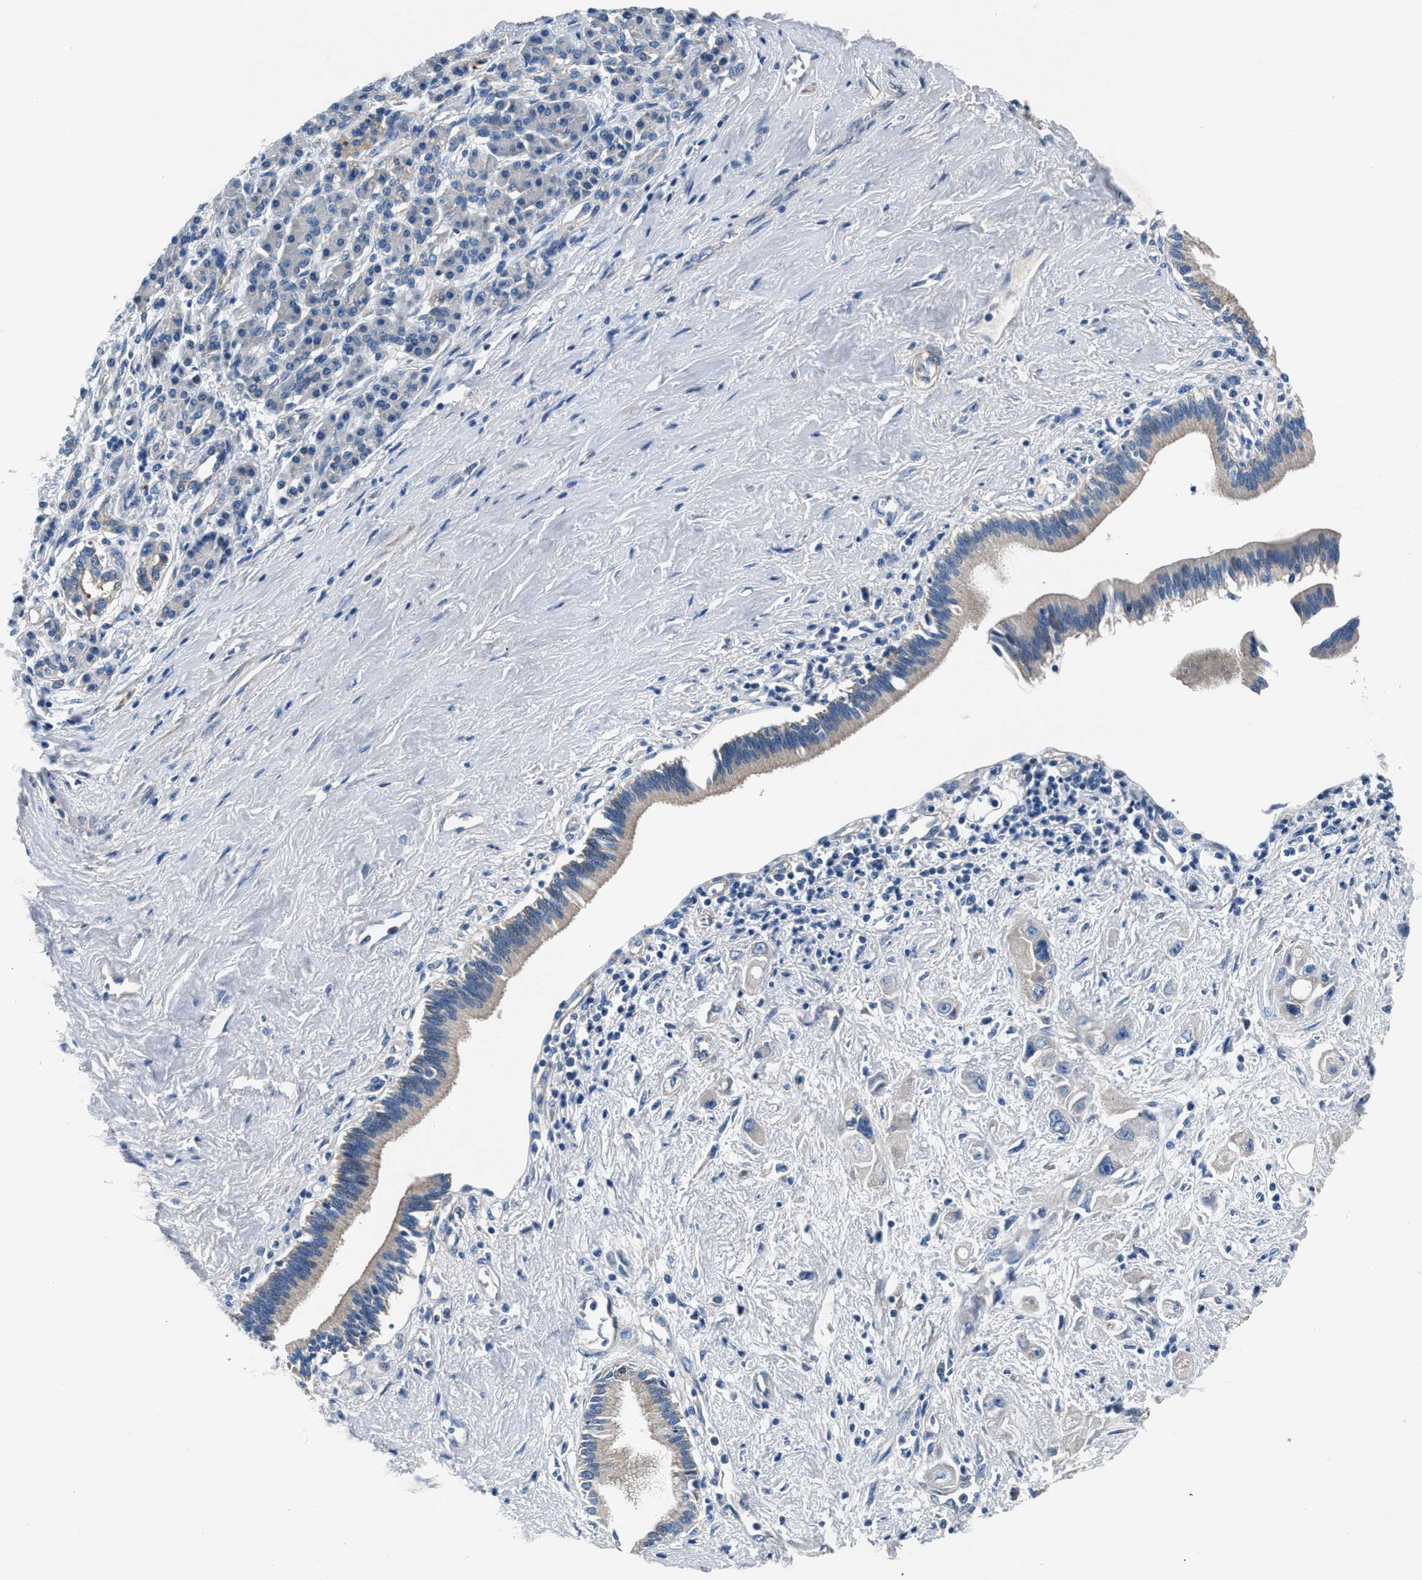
{"staining": {"intensity": "weak", "quantity": ">75%", "location": "cytoplasmic/membranous"}, "tissue": "pancreatic cancer", "cell_type": "Tumor cells", "image_type": "cancer", "snomed": [{"axis": "morphology", "description": "Adenocarcinoma, NOS"}, {"axis": "topography", "description": "Pancreas"}], "caption": "Protein analysis of pancreatic cancer (adenocarcinoma) tissue displays weak cytoplasmic/membranous positivity in about >75% of tumor cells.", "gene": "CDRT4", "patient": {"sex": "female", "age": 66}}